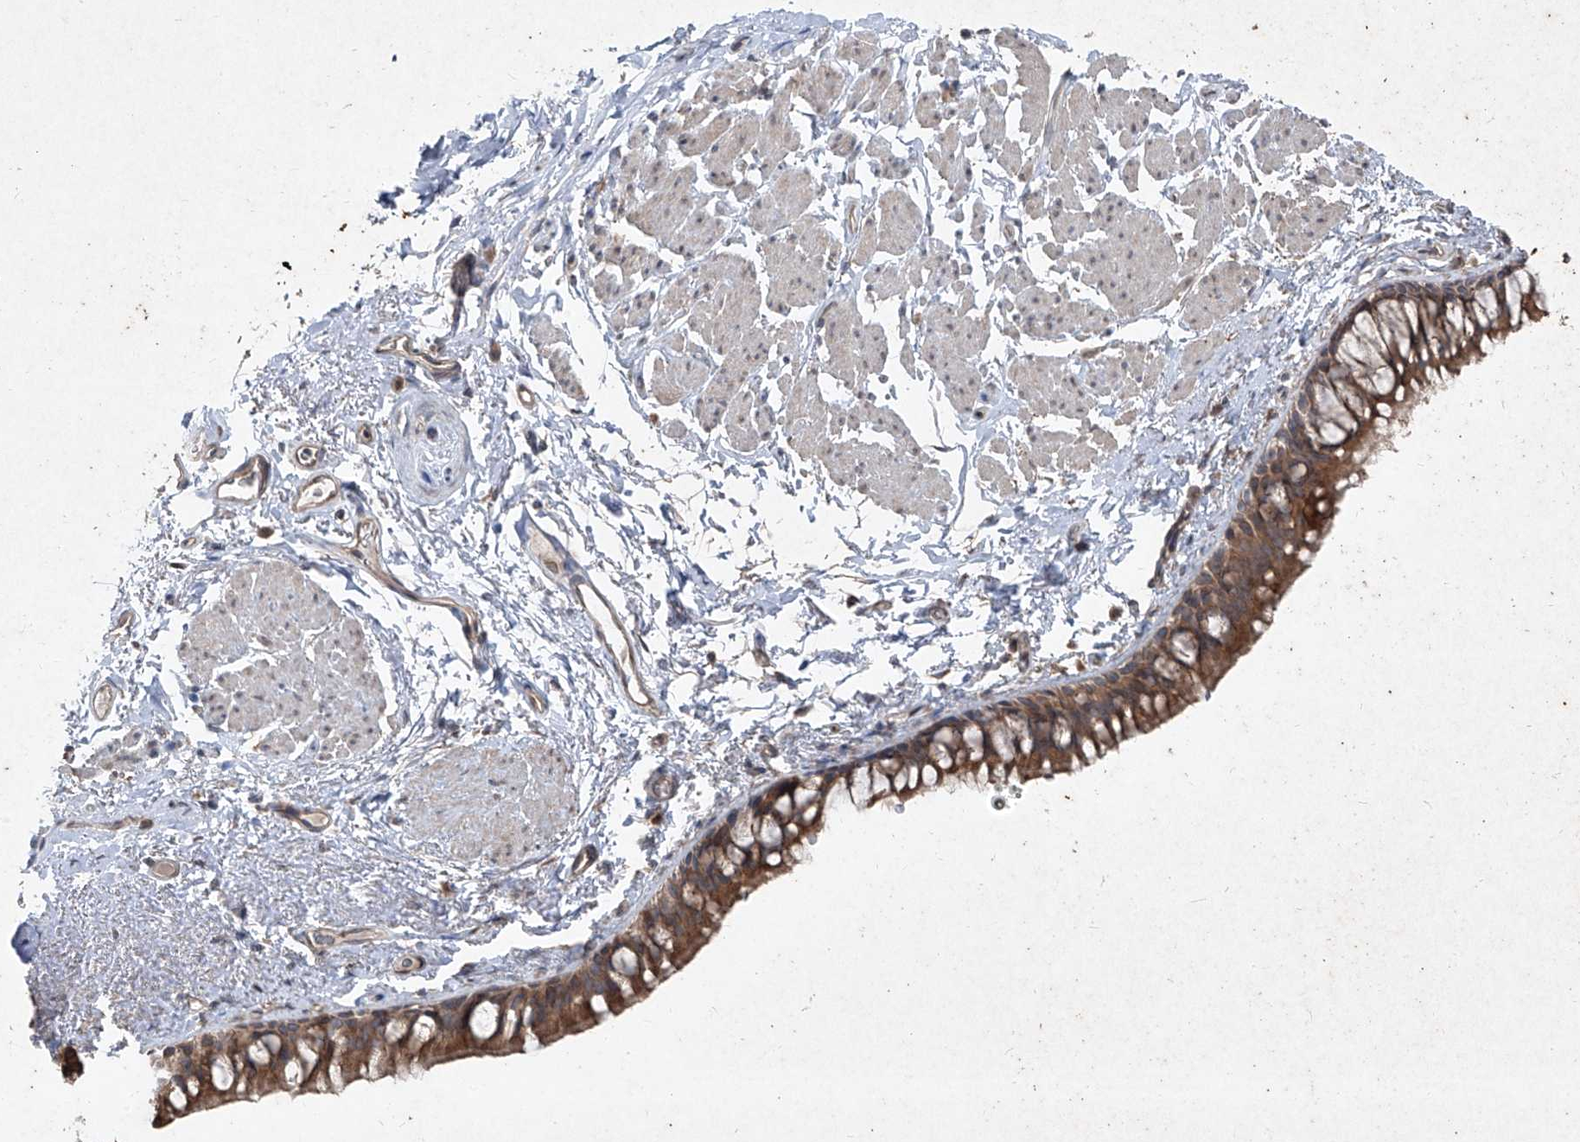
{"staining": {"intensity": "strong", "quantity": ">75%", "location": "cytoplasmic/membranous"}, "tissue": "bronchus", "cell_type": "Respiratory epithelial cells", "image_type": "normal", "snomed": [{"axis": "morphology", "description": "Normal tissue, NOS"}, {"axis": "topography", "description": "Cartilage tissue"}, {"axis": "topography", "description": "Bronchus"}], "caption": "Immunohistochemical staining of benign bronchus reveals strong cytoplasmic/membranous protein positivity in approximately >75% of respiratory epithelial cells.", "gene": "ABCD3", "patient": {"sex": "female", "age": 73}}